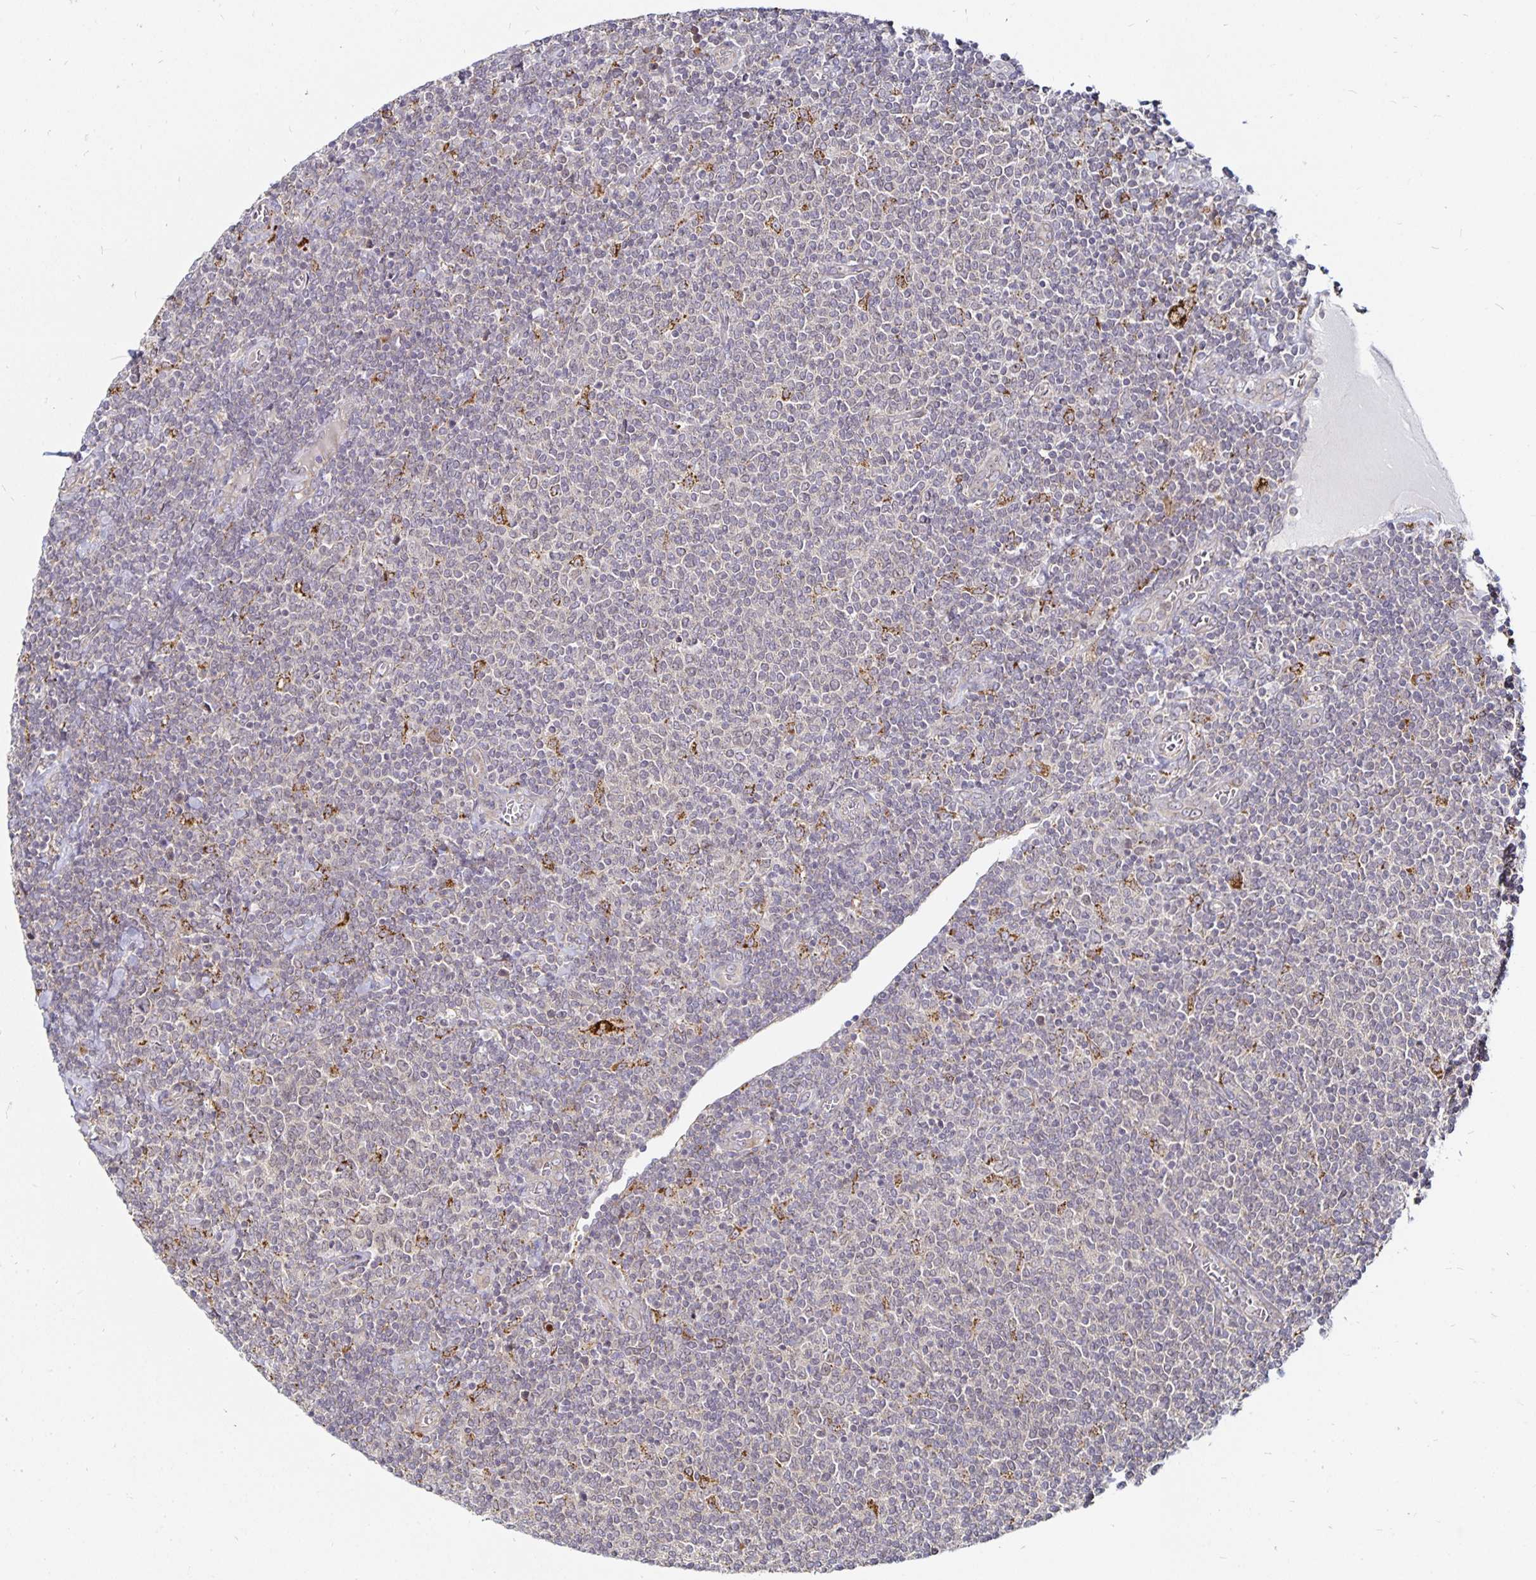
{"staining": {"intensity": "negative", "quantity": "none", "location": "none"}, "tissue": "lymphoma", "cell_type": "Tumor cells", "image_type": "cancer", "snomed": [{"axis": "morphology", "description": "Malignant lymphoma, non-Hodgkin's type, Low grade"}, {"axis": "topography", "description": "Lymph node"}], "caption": "Image shows no significant protein positivity in tumor cells of lymphoma.", "gene": "CYP27A1", "patient": {"sex": "male", "age": 52}}